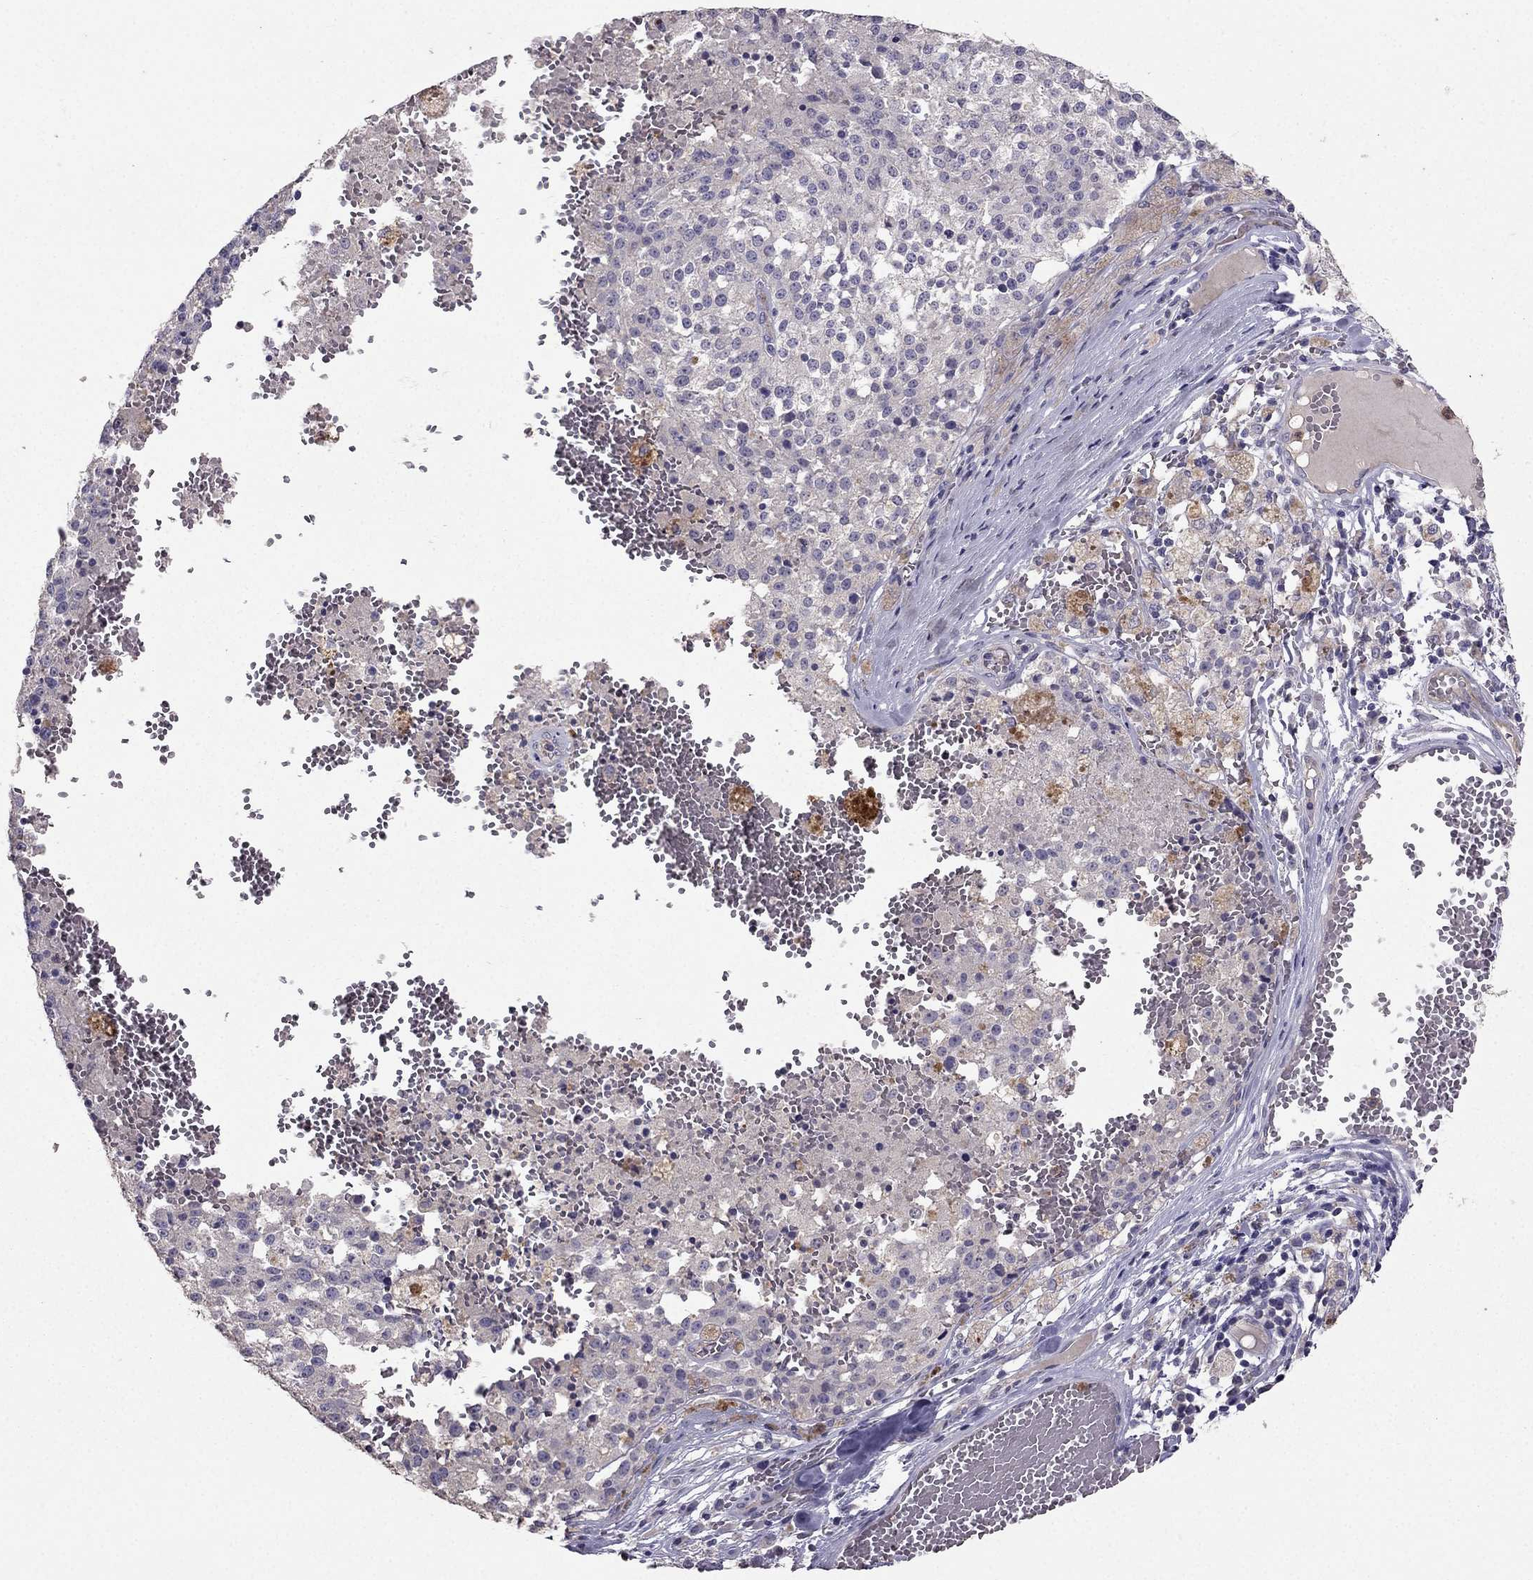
{"staining": {"intensity": "negative", "quantity": "none", "location": "none"}, "tissue": "melanoma", "cell_type": "Tumor cells", "image_type": "cancer", "snomed": [{"axis": "morphology", "description": "Malignant melanoma, Metastatic site"}, {"axis": "topography", "description": "Lymph node"}], "caption": "A high-resolution histopathology image shows immunohistochemistry (IHC) staining of melanoma, which demonstrates no significant positivity in tumor cells.", "gene": "RFLNB", "patient": {"sex": "female", "age": 64}}